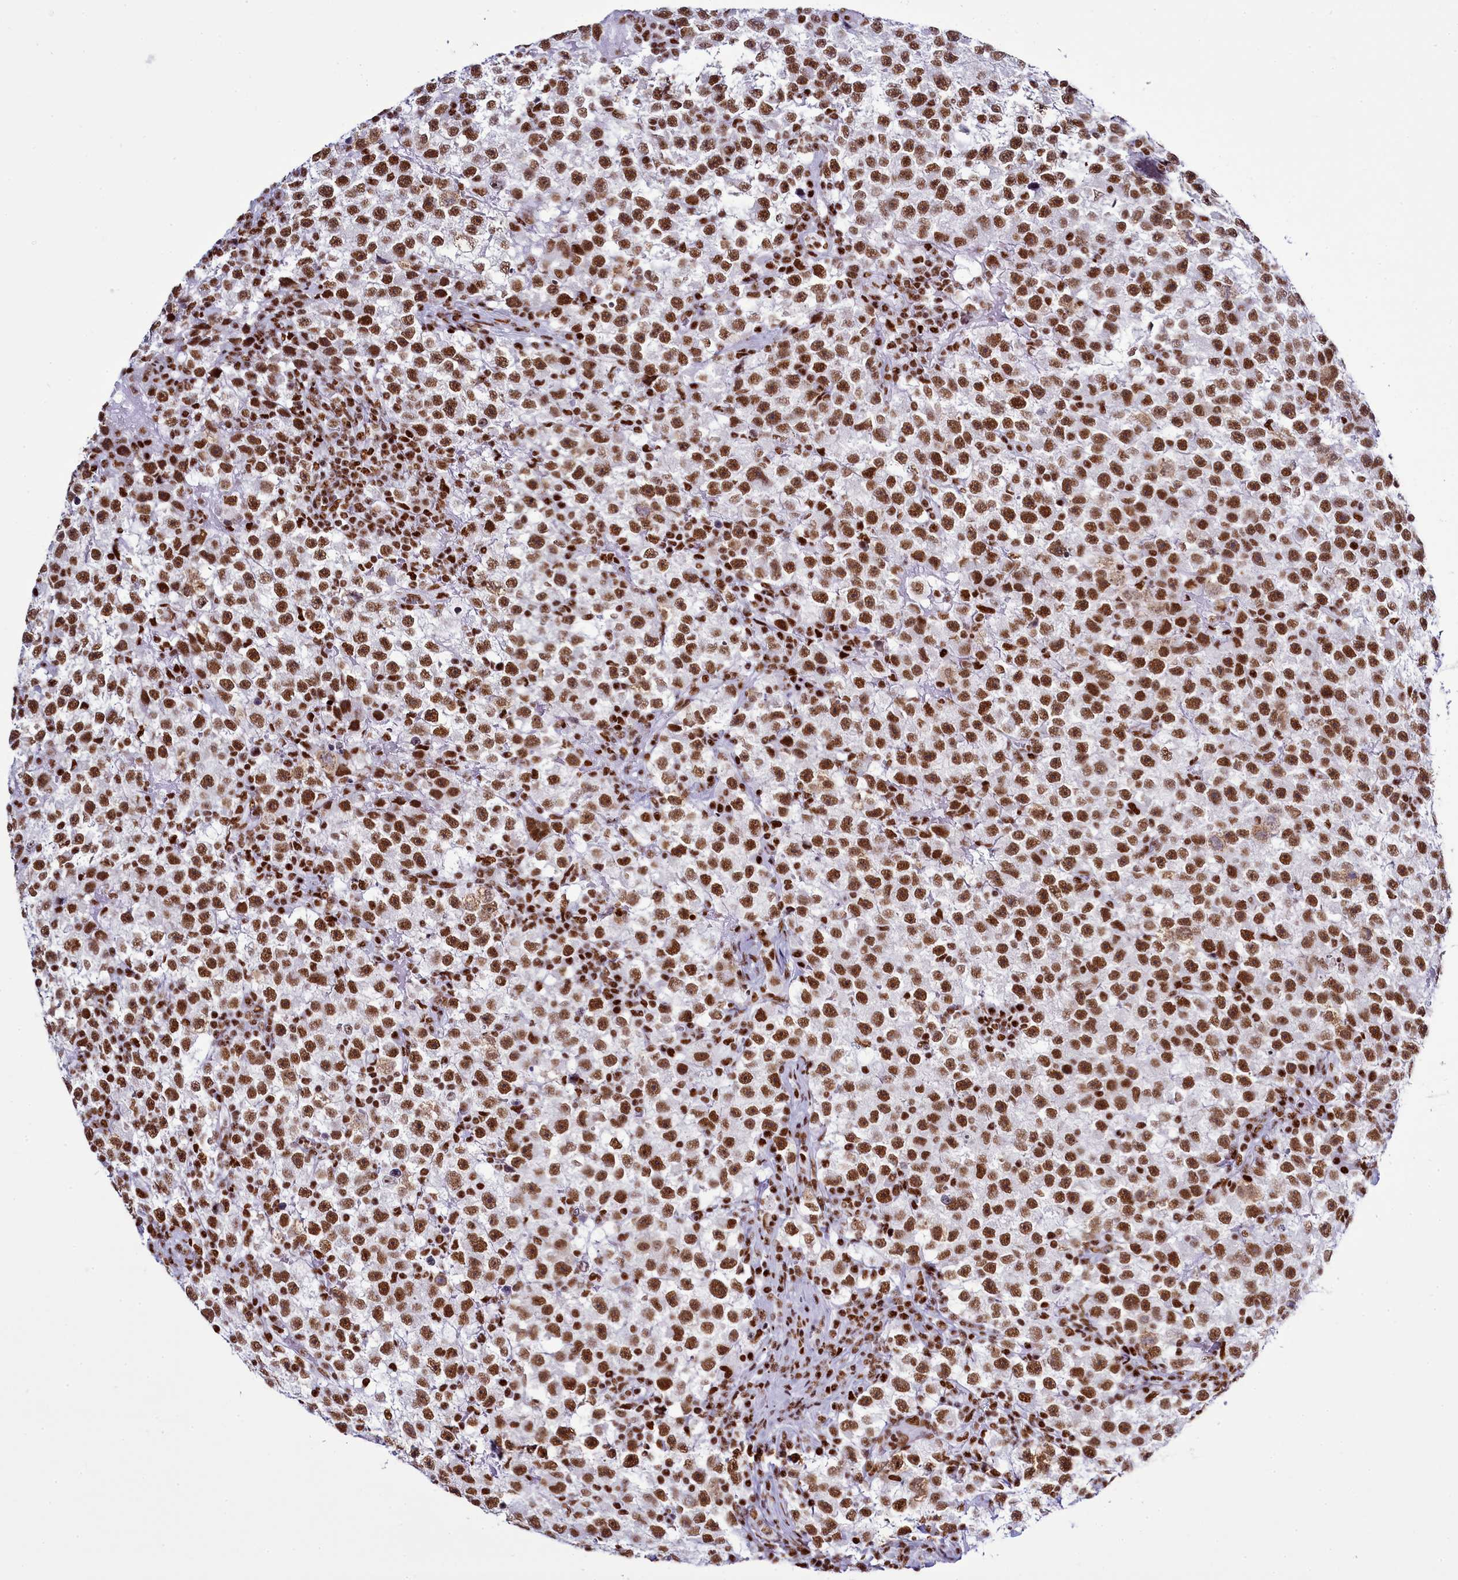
{"staining": {"intensity": "moderate", "quantity": ">75%", "location": "nuclear"}, "tissue": "testis cancer", "cell_type": "Tumor cells", "image_type": "cancer", "snomed": [{"axis": "morphology", "description": "Seminoma, NOS"}, {"axis": "topography", "description": "Testis"}], "caption": "The micrograph exhibits staining of seminoma (testis), revealing moderate nuclear protein expression (brown color) within tumor cells.", "gene": "RALY", "patient": {"sex": "male", "age": 22}}